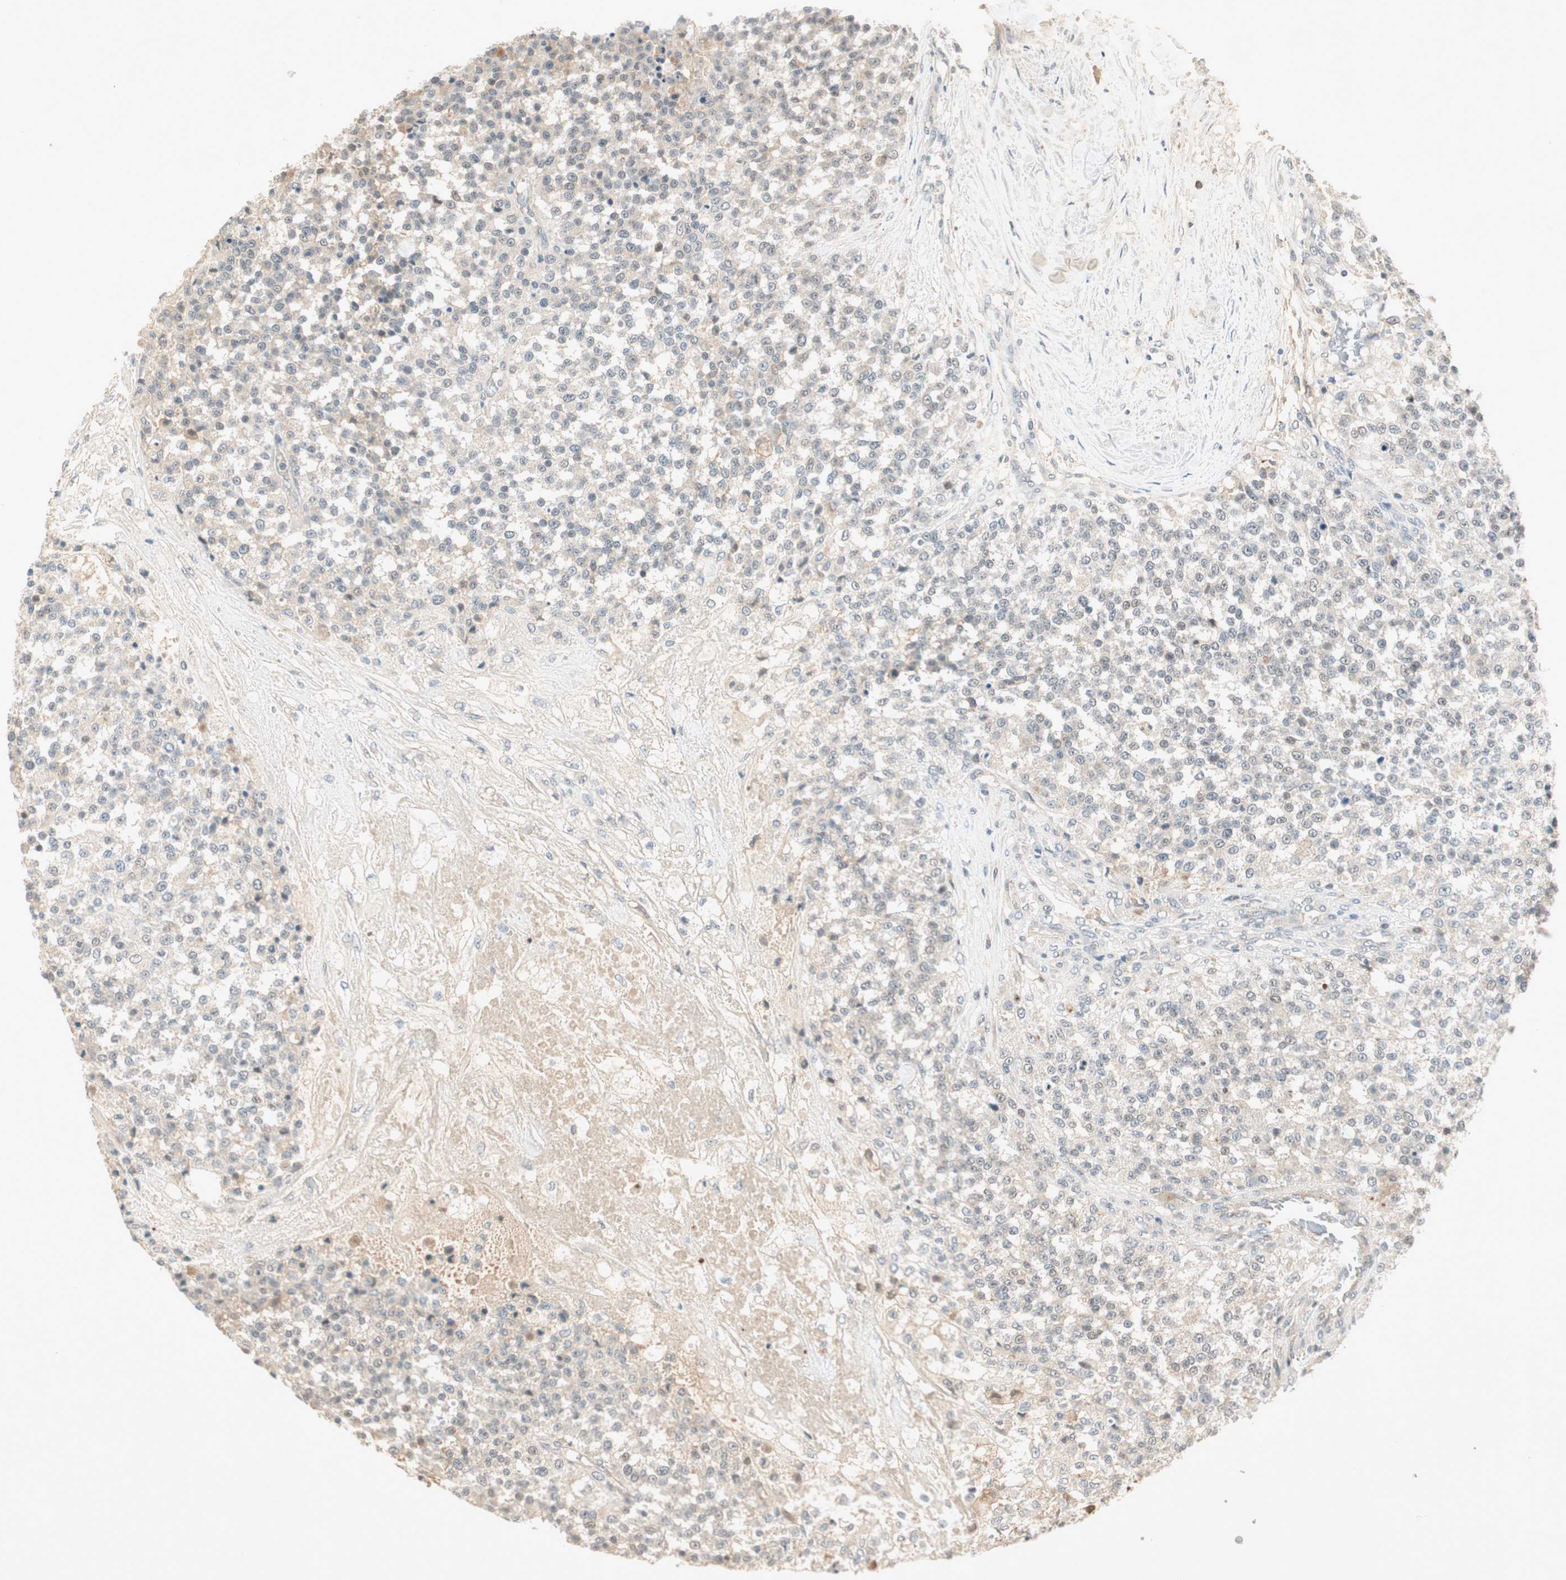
{"staining": {"intensity": "negative", "quantity": "none", "location": "none"}, "tissue": "testis cancer", "cell_type": "Tumor cells", "image_type": "cancer", "snomed": [{"axis": "morphology", "description": "Seminoma, NOS"}, {"axis": "topography", "description": "Testis"}], "caption": "This image is of testis cancer stained with immunohistochemistry to label a protein in brown with the nuclei are counter-stained blue. There is no positivity in tumor cells.", "gene": "RNGTT", "patient": {"sex": "male", "age": 59}}